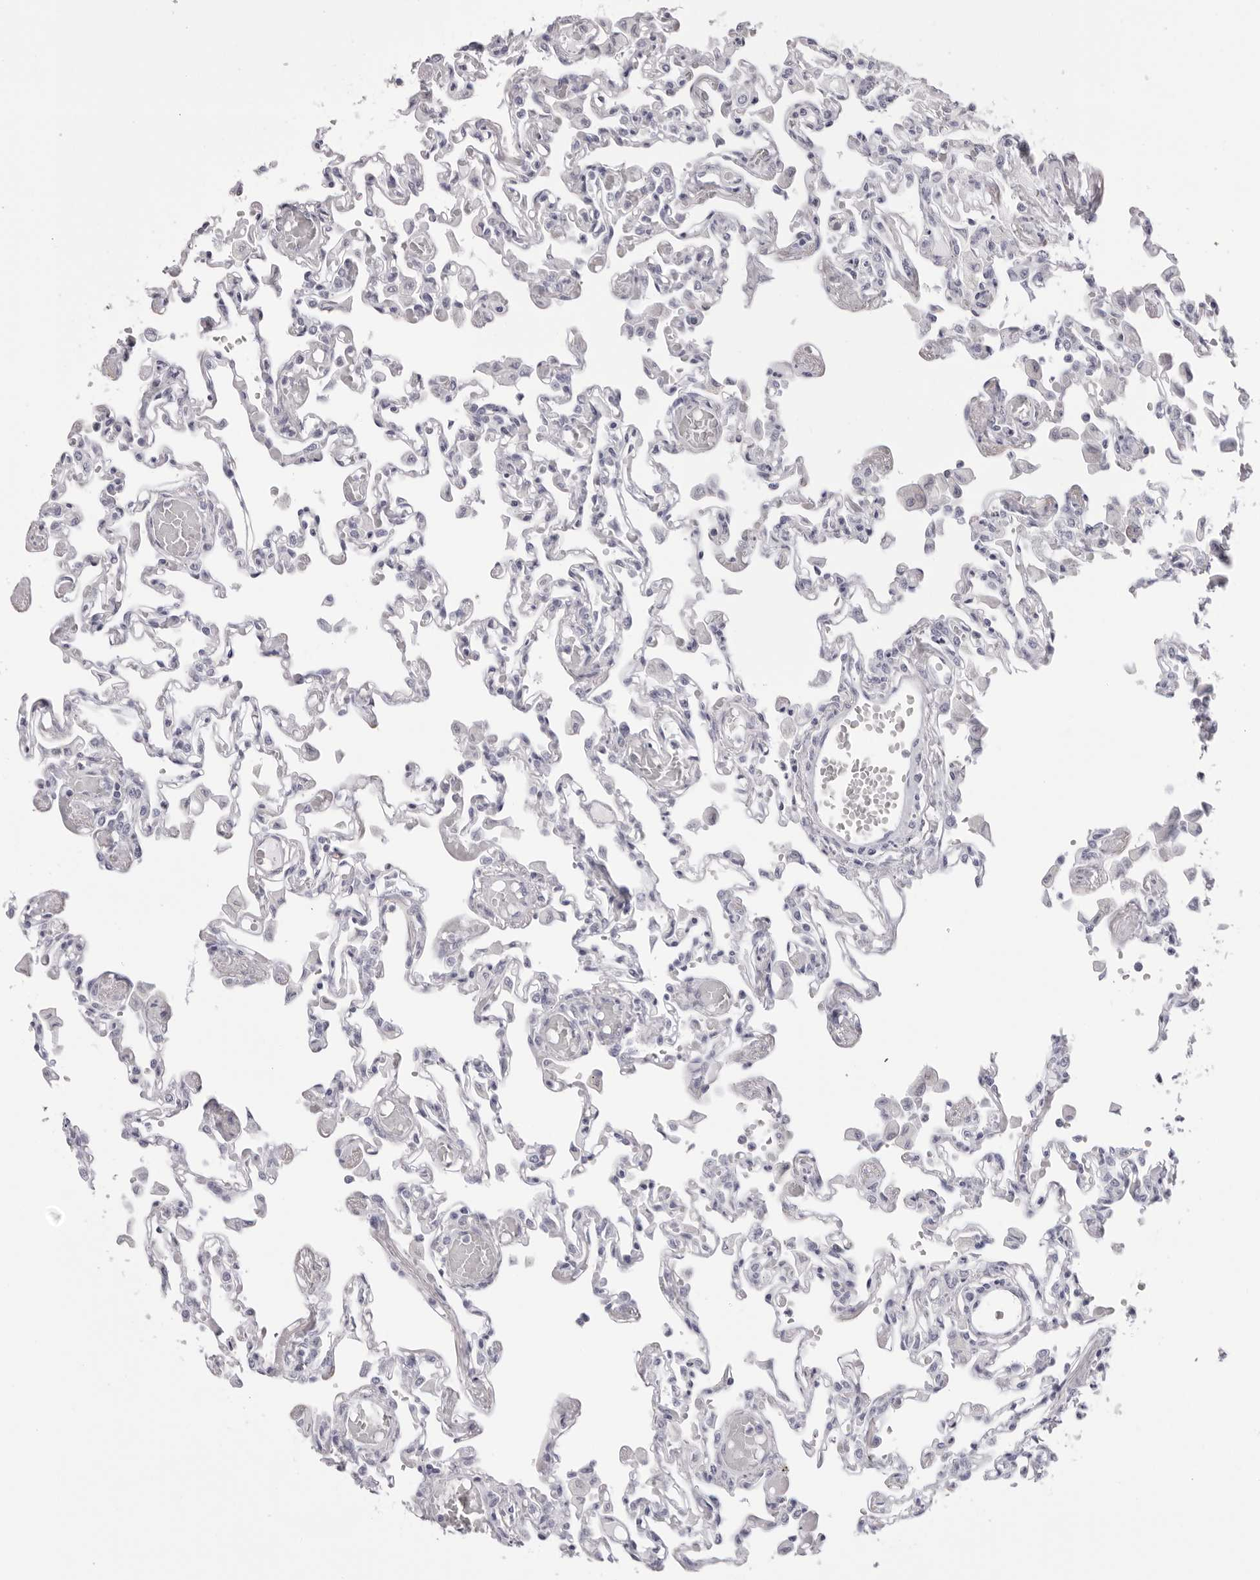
{"staining": {"intensity": "negative", "quantity": "none", "location": "none"}, "tissue": "lung", "cell_type": "Alveolar cells", "image_type": "normal", "snomed": [{"axis": "morphology", "description": "Normal tissue, NOS"}, {"axis": "topography", "description": "Bronchus"}, {"axis": "topography", "description": "Lung"}], "caption": "Immunohistochemistry (IHC) image of benign lung: human lung stained with DAB displays no significant protein expression in alveolar cells.", "gene": "TMOD4", "patient": {"sex": "female", "age": 49}}